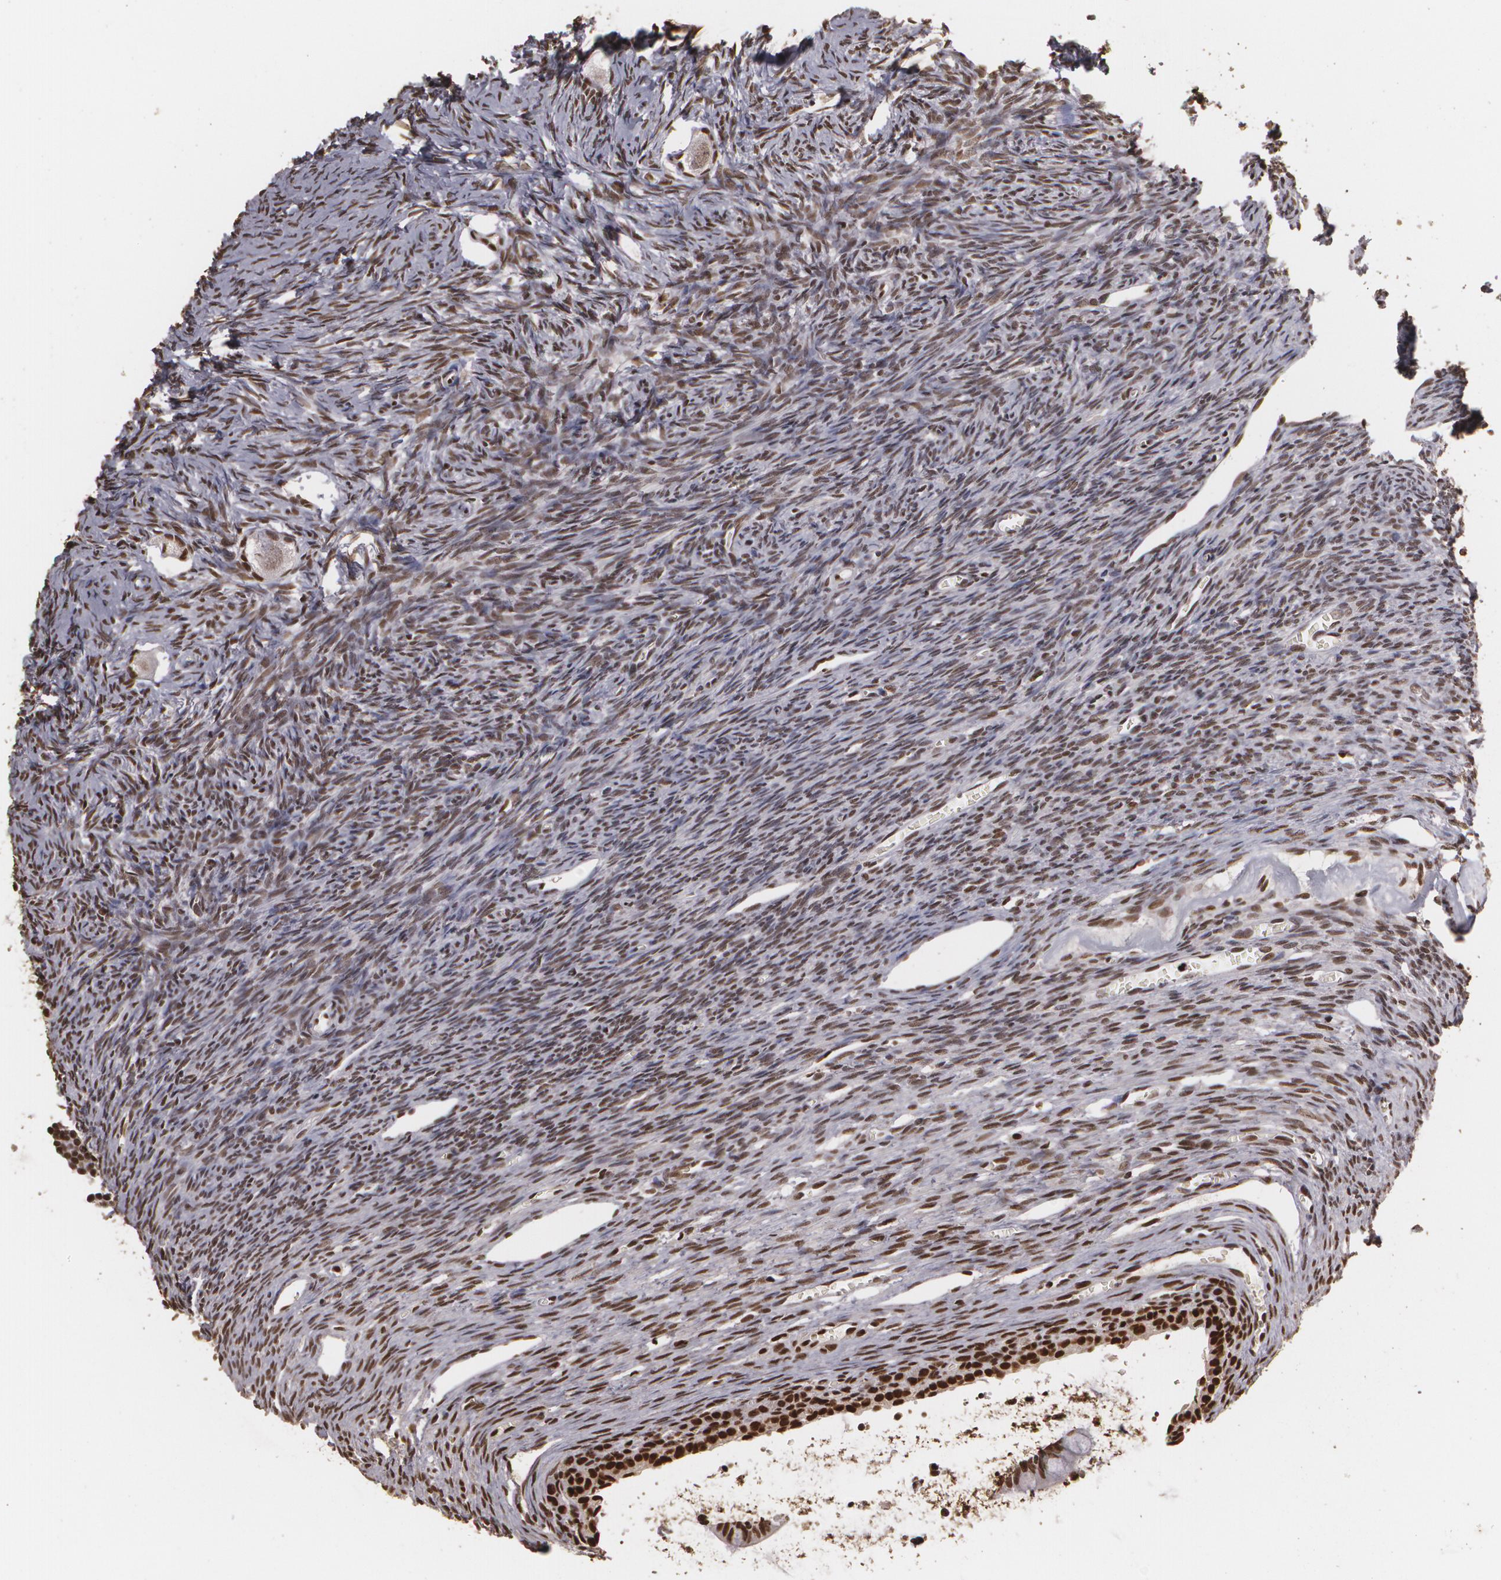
{"staining": {"intensity": "strong", "quantity": ">75%", "location": "nuclear"}, "tissue": "ovary", "cell_type": "Follicle cells", "image_type": "normal", "snomed": [{"axis": "morphology", "description": "Normal tissue, NOS"}, {"axis": "topography", "description": "Ovary"}], "caption": "The histopathology image exhibits immunohistochemical staining of unremarkable ovary. There is strong nuclear positivity is present in approximately >75% of follicle cells.", "gene": "RCOR1", "patient": {"sex": "female", "age": 27}}